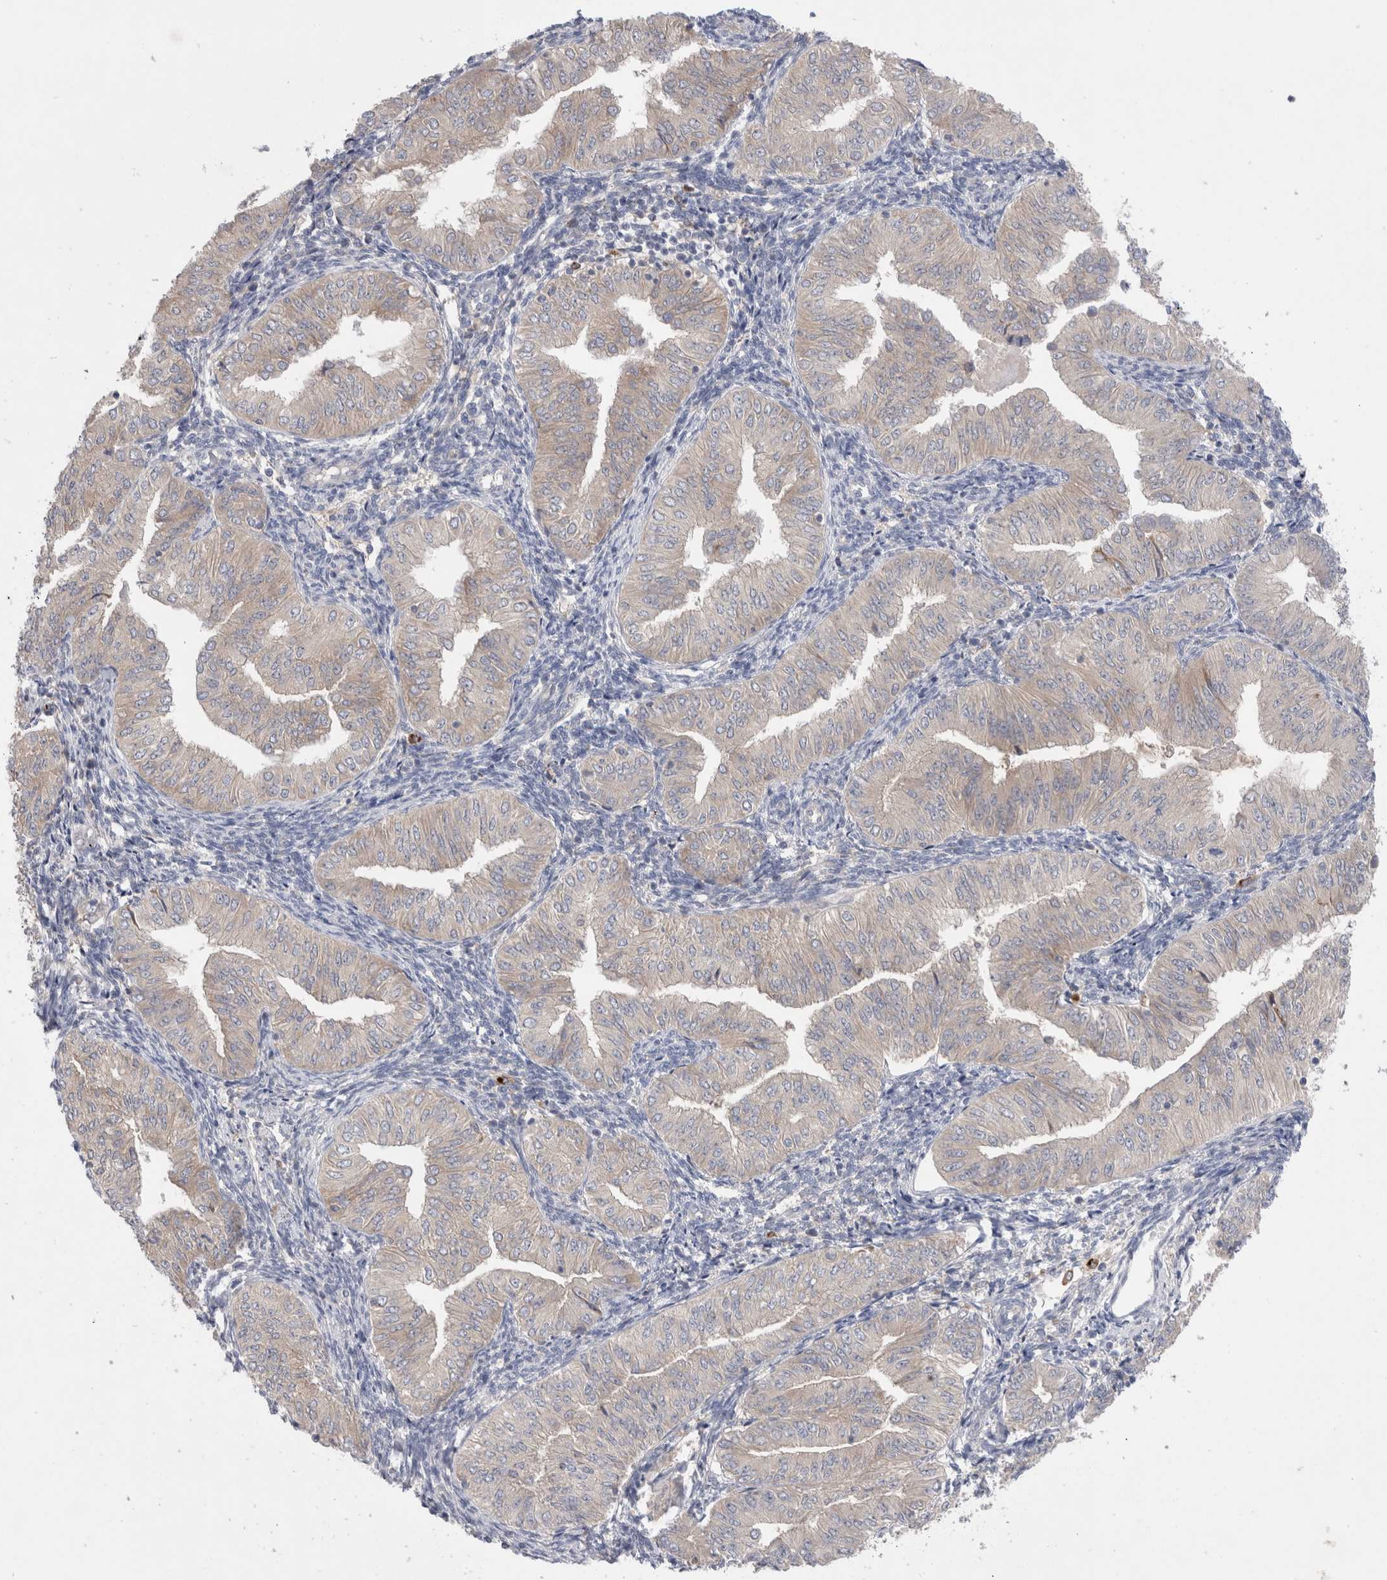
{"staining": {"intensity": "negative", "quantity": "none", "location": "none"}, "tissue": "endometrial cancer", "cell_type": "Tumor cells", "image_type": "cancer", "snomed": [{"axis": "morphology", "description": "Normal tissue, NOS"}, {"axis": "morphology", "description": "Adenocarcinoma, NOS"}, {"axis": "topography", "description": "Endometrium"}], "caption": "Human endometrial adenocarcinoma stained for a protein using immunohistochemistry (IHC) displays no positivity in tumor cells.", "gene": "RBM12B", "patient": {"sex": "female", "age": 53}}